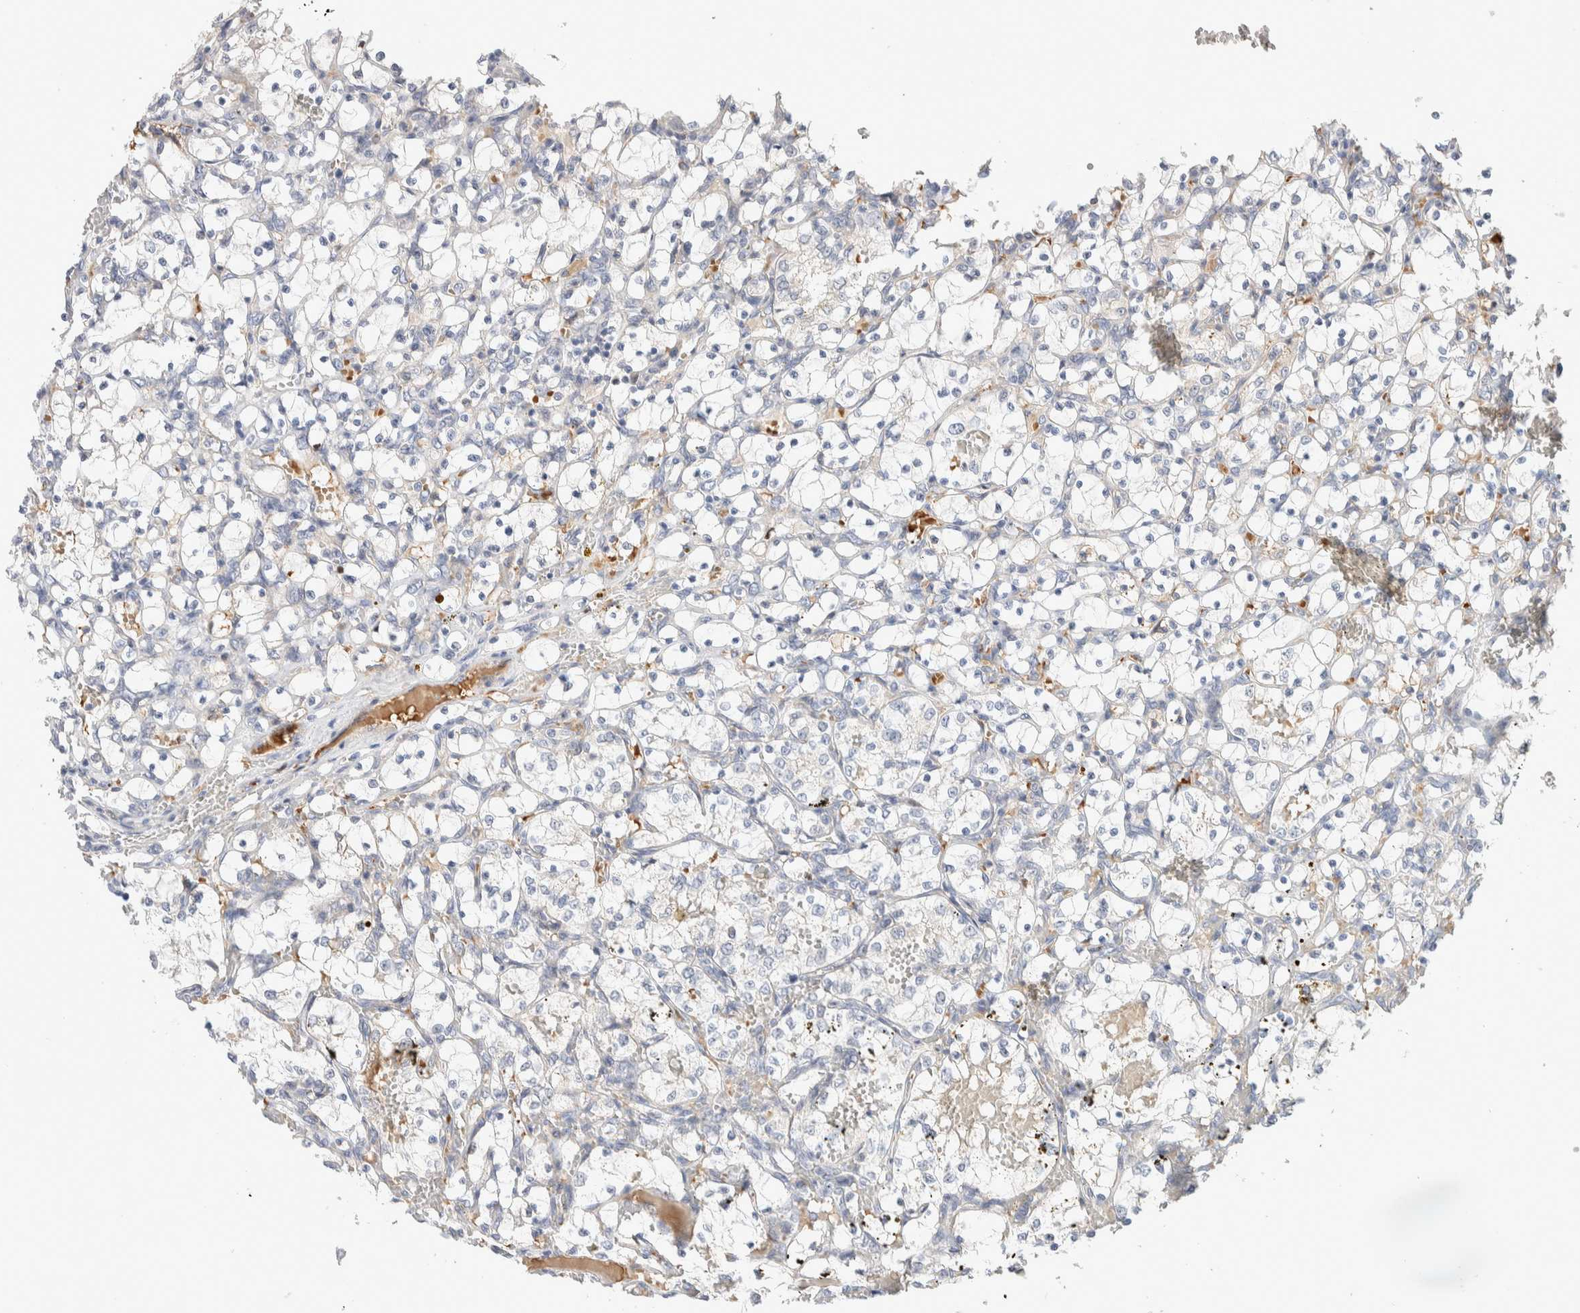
{"staining": {"intensity": "negative", "quantity": "none", "location": "none"}, "tissue": "renal cancer", "cell_type": "Tumor cells", "image_type": "cancer", "snomed": [{"axis": "morphology", "description": "Adenocarcinoma, NOS"}, {"axis": "topography", "description": "Kidney"}], "caption": "Renal adenocarcinoma was stained to show a protein in brown. There is no significant positivity in tumor cells.", "gene": "CASK", "patient": {"sex": "female", "age": 69}}